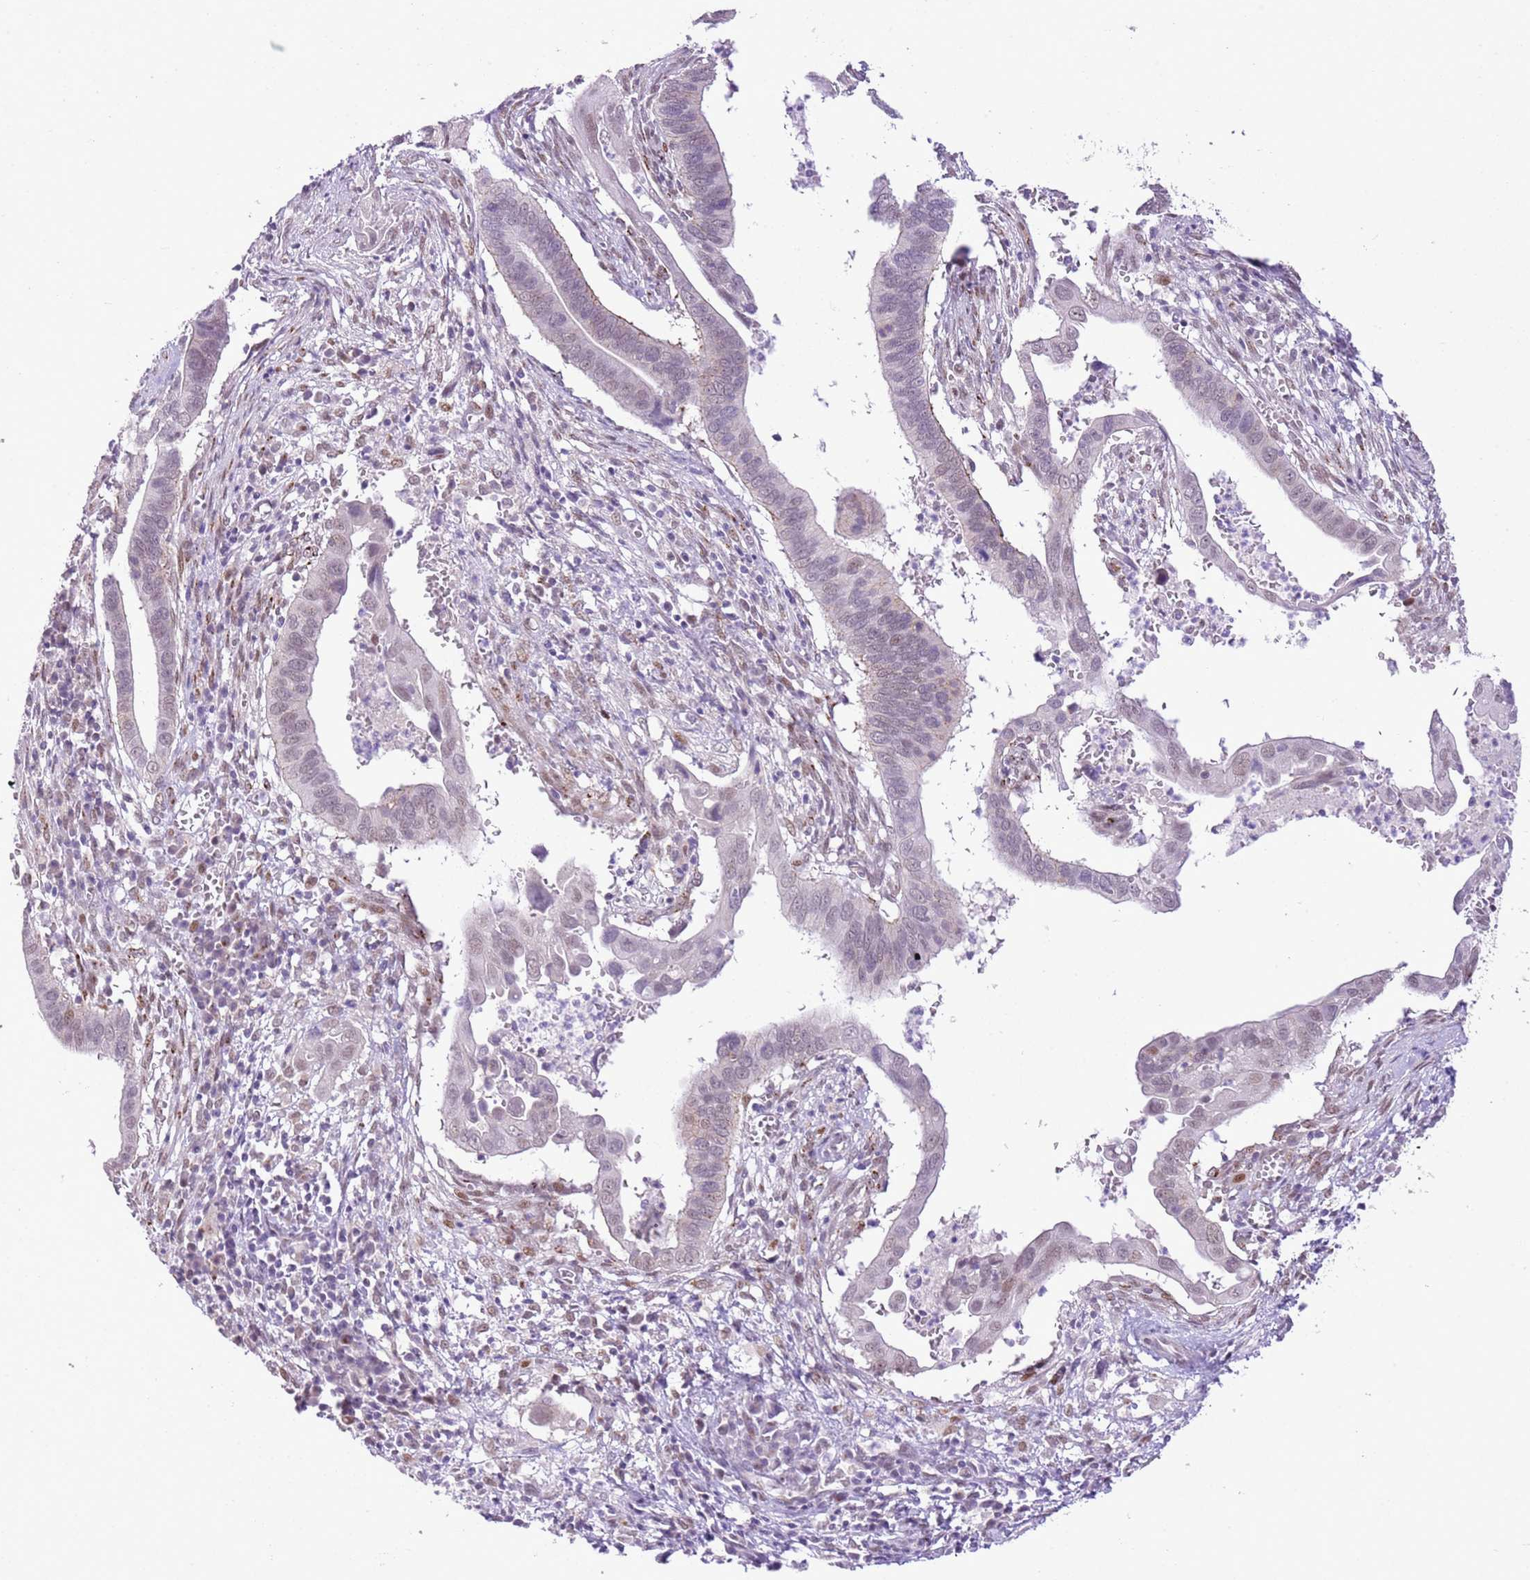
{"staining": {"intensity": "weak", "quantity": "<25%", "location": "nuclear"}, "tissue": "cervical cancer", "cell_type": "Tumor cells", "image_type": "cancer", "snomed": [{"axis": "morphology", "description": "Adenocarcinoma, NOS"}, {"axis": "topography", "description": "Cervix"}], "caption": "Cervical adenocarcinoma stained for a protein using immunohistochemistry (IHC) demonstrates no staining tumor cells.", "gene": "NACC2", "patient": {"sex": "female", "age": 42}}